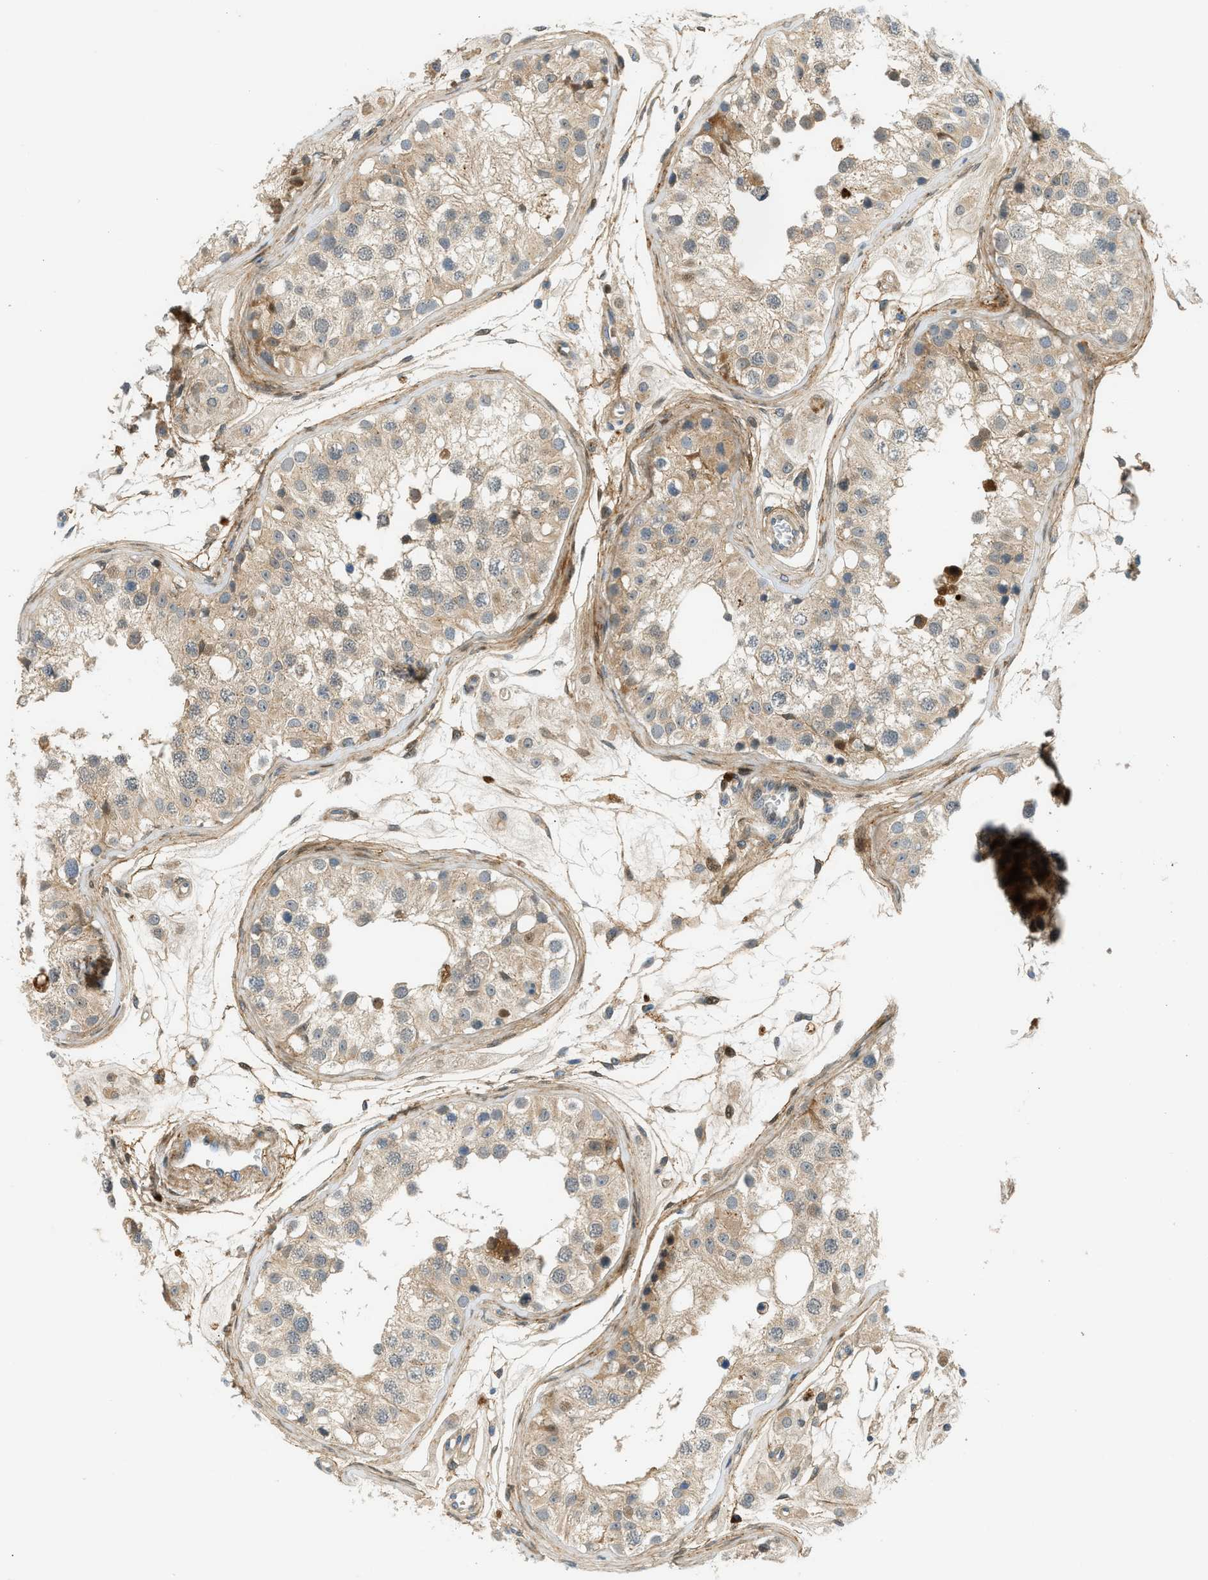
{"staining": {"intensity": "moderate", "quantity": ">75%", "location": "cytoplasmic/membranous,nuclear"}, "tissue": "testis", "cell_type": "Cells in seminiferous ducts", "image_type": "normal", "snomed": [{"axis": "morphology", "description": "Normal tissue, NOS"}, {"axis": "morphology", "description": "Adenocarcinoma, metastatic, NOS"}, {"axis": "topography", "description": "Testis"}], "caption": "Brown immunohistochemical staining in benign human testis displays moderate cytoplasmic/membranous,nuclear expression in about >75% of cells in seminiferous ducts.", "gene": "EDNRA", "patient": {"sex": "male", "age": 26}}